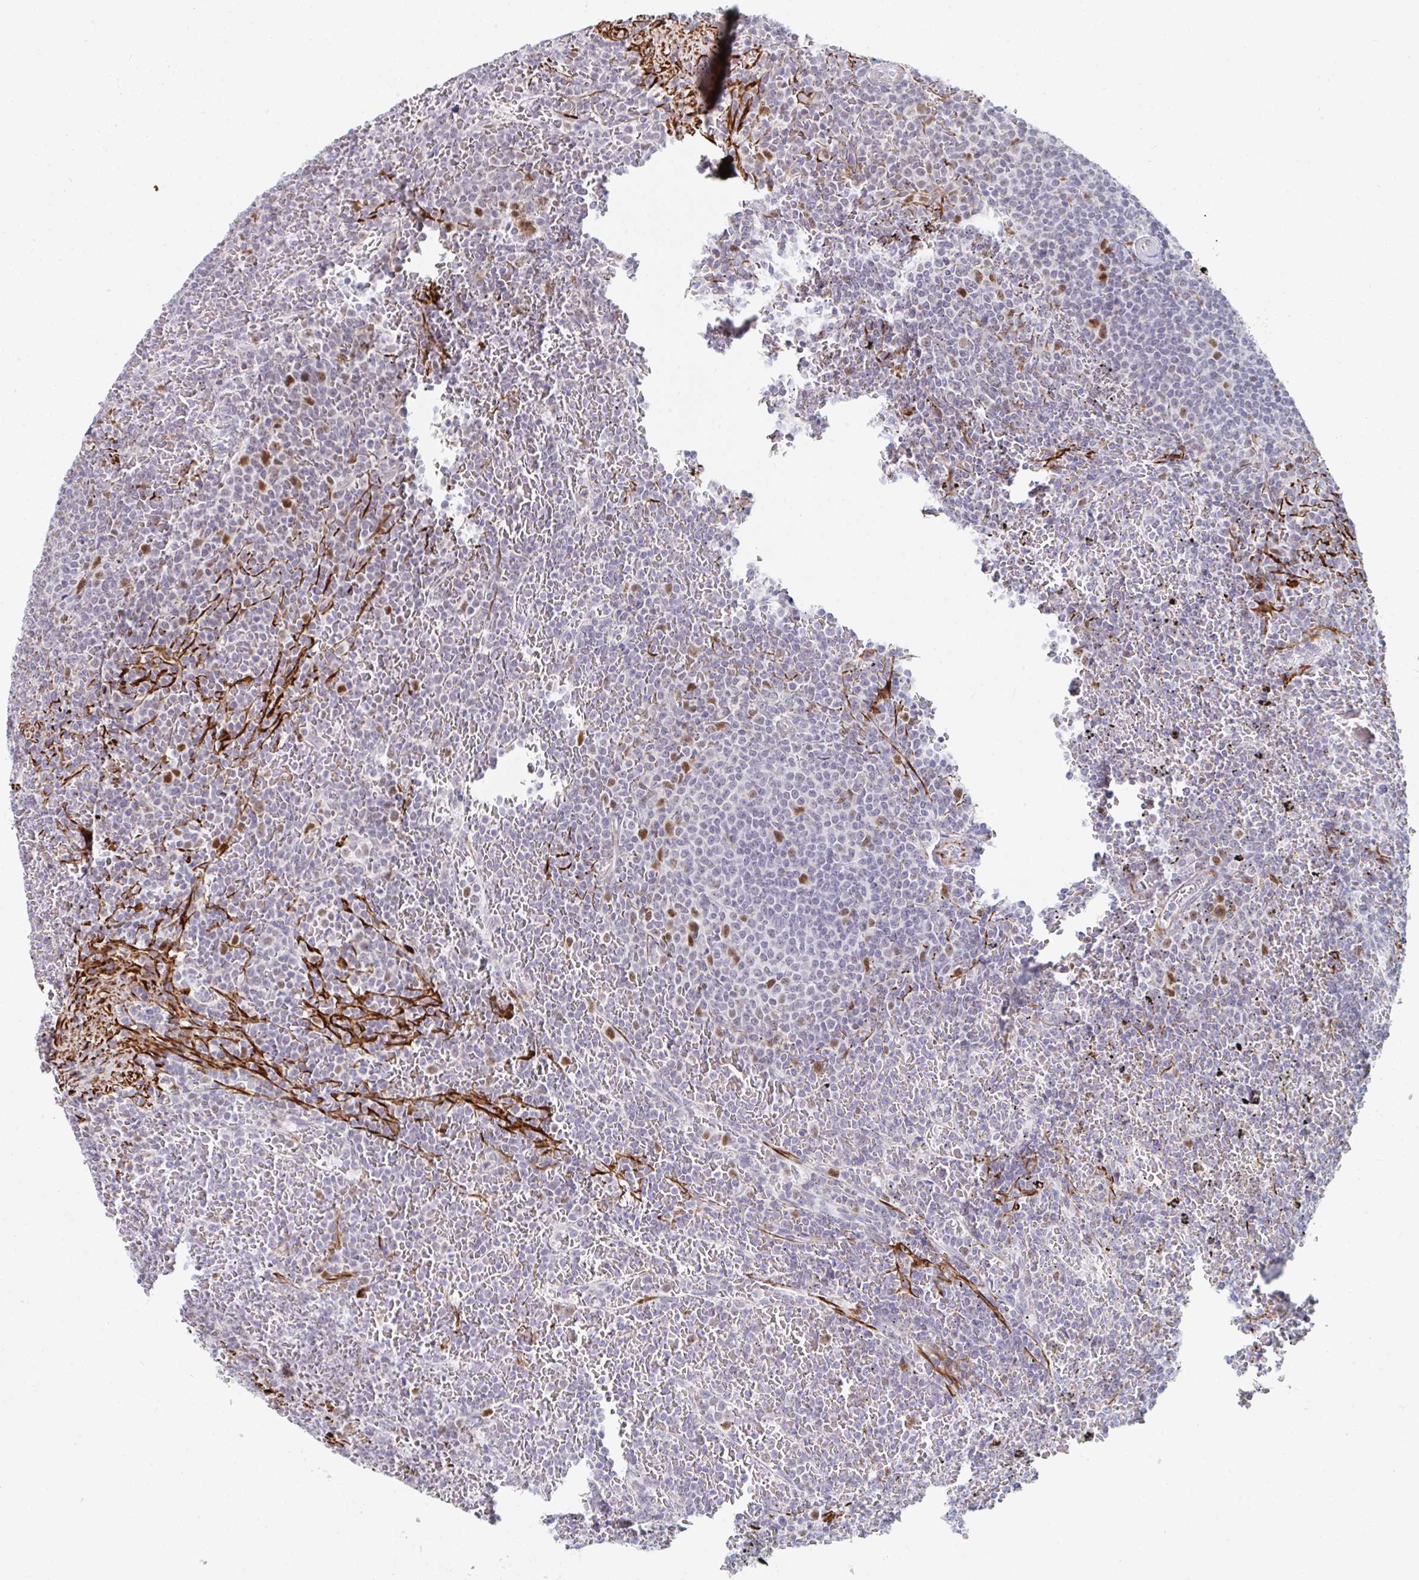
{"staining": {"intensity": "negative", "quantity": "none", "location": "none"}, "tissue": "lymphoma", "cell_type": "Tumor cells", "image_type": "cancer", "snomed": [{"axis": "morphology", "description": "Malignant lymphoma, non-Hodgkin's type, Low grade"}, {"axis": "topography", "description": "Spleen"}], "caption": "This is an immunohistochemistry (IHC) histopathology image of low-grade malignant lymphoma, non-Hodgkin's type. There is no positivity in tumor cells.", "gene": "GINS2", "patient": {"sex": "female", "age": 77}}